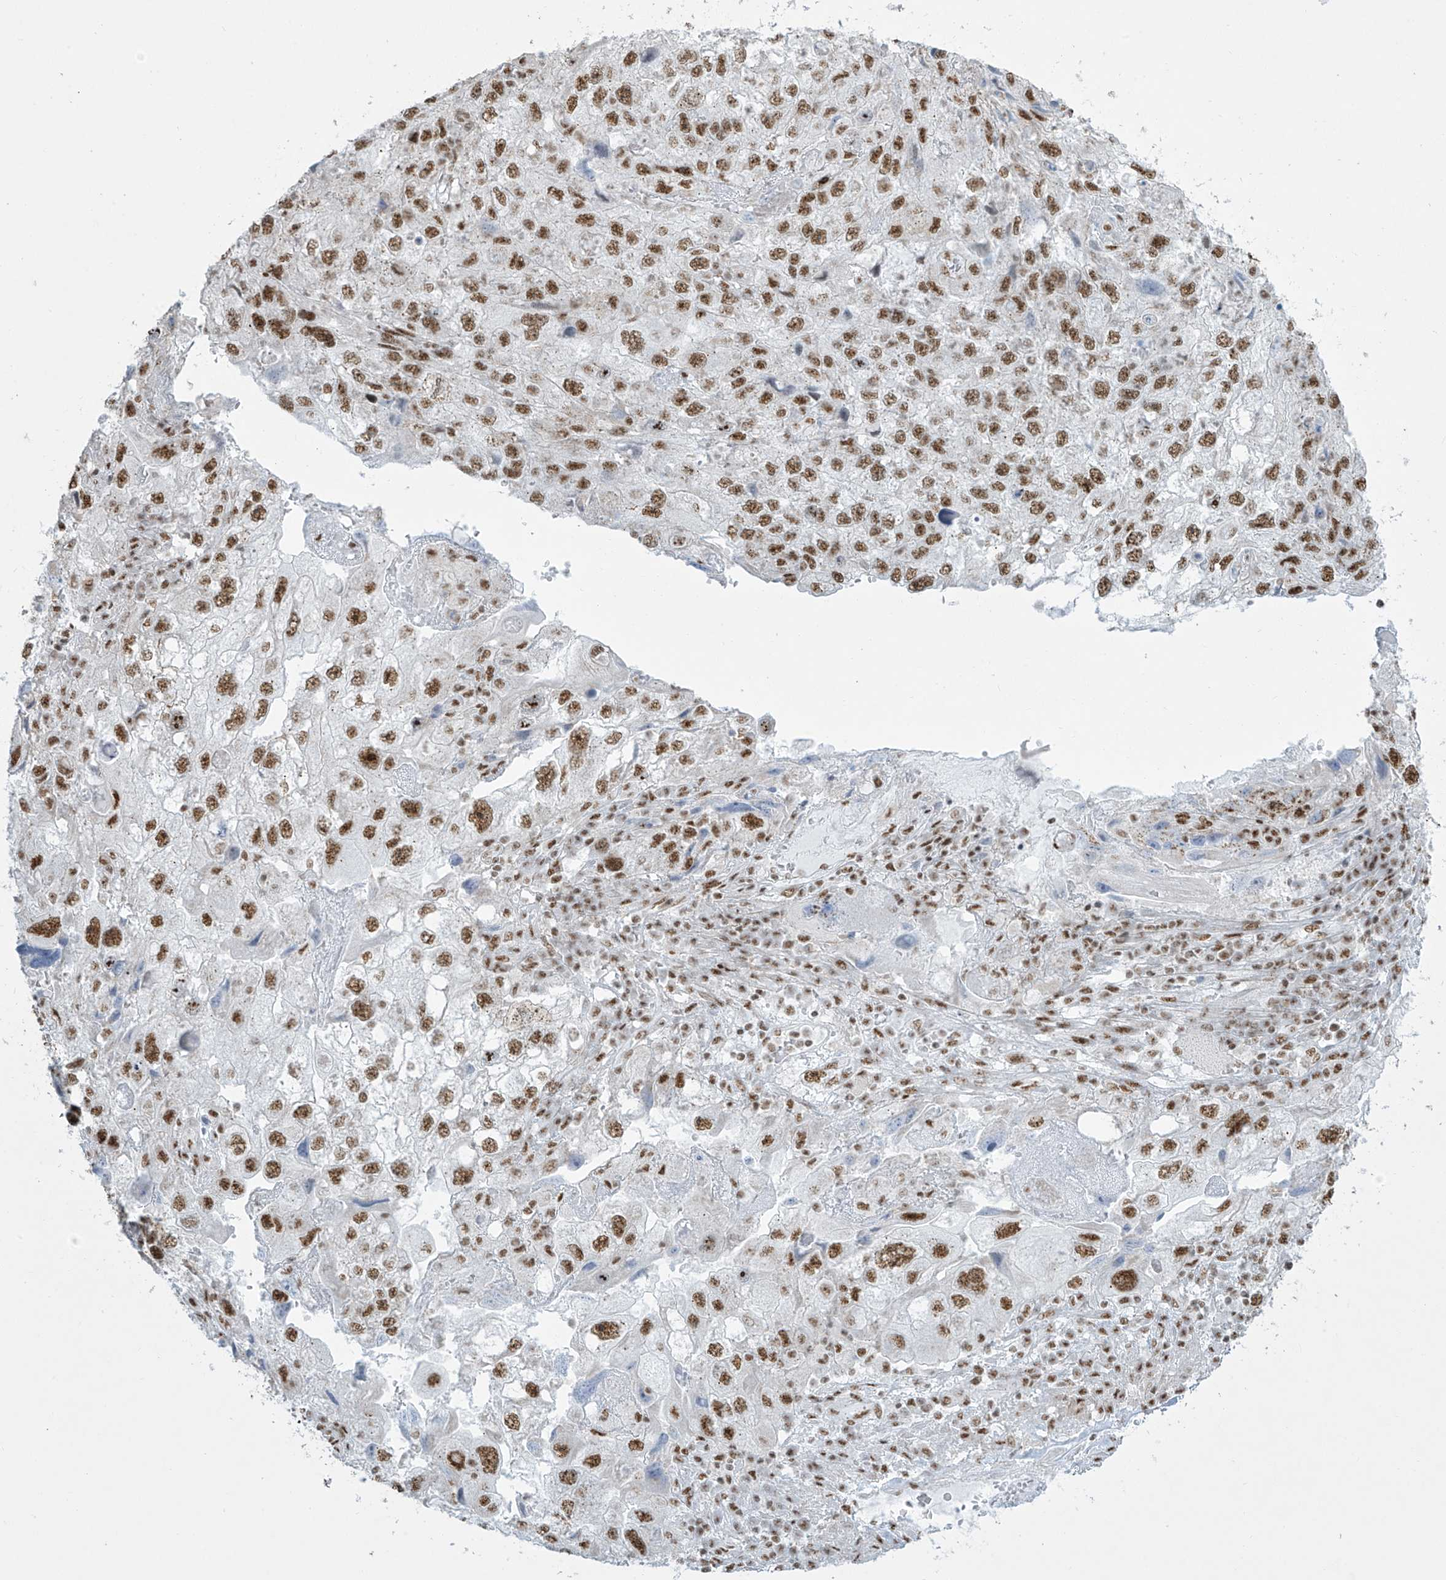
{"staining": {"intensity": "strong", "quantity": ">75%", "location": "nuclear"}, "tissue": "endometrial cancer", "cell_type": "Tumor cells", "image_type": "cancer", "snomed": [{"axis": "morphology", "description": "Adenocarcinoma, NOS"}, {"axis": "topography", "description": "Endometrium"}], "caption": "Immunohistochemistry histopathology image of neoplastic tissue: endometrial cancer stained using immunohistochemistry (IHC) exhibits high levels of strong protein expression localized specifically in the nuclear of tumor cells, appearing as a nuclear brown color.", "gene": "MS4A6A", "patient": {"sex": "female", "age": 49}}